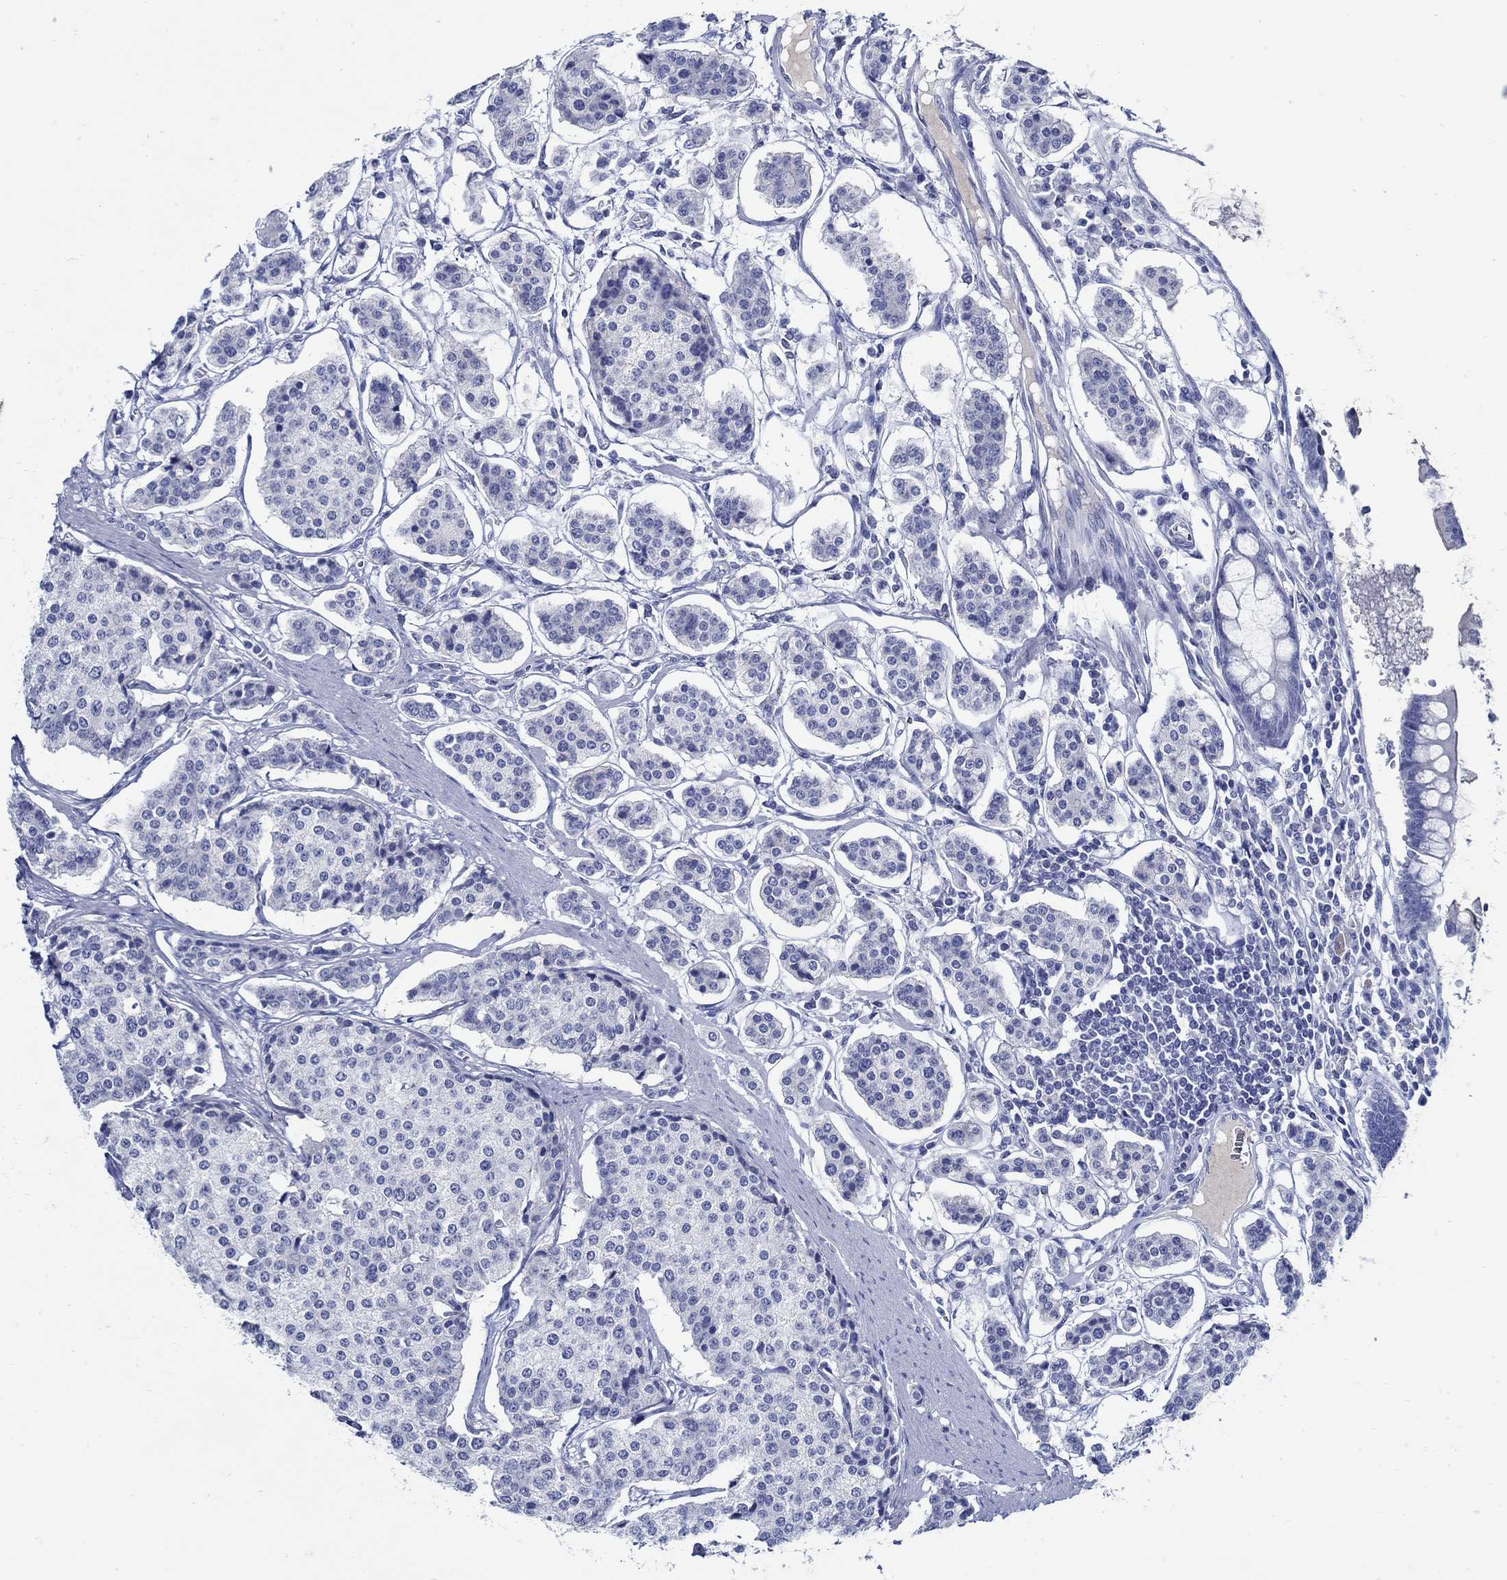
{"staining": {"intensity": "negative", "quantity": "none", "location": "none"}, "tissue": "carcinoid", "cell_type": "Tumor cells", "image_type": "cancer", "snomed": [{"axis": "morphology", "description": "Carcinoid, malignant, NOS"}, {"axis": "topography", "description": "Small intestine"}], "caption": "Immunohistochemistry (IHC) image of carcinoid (malignant) stained for a protein (brown), which displays no positivity in tumor cells.", "gene": "PAX9", "patient": {"sex": "female", "age": 65}}